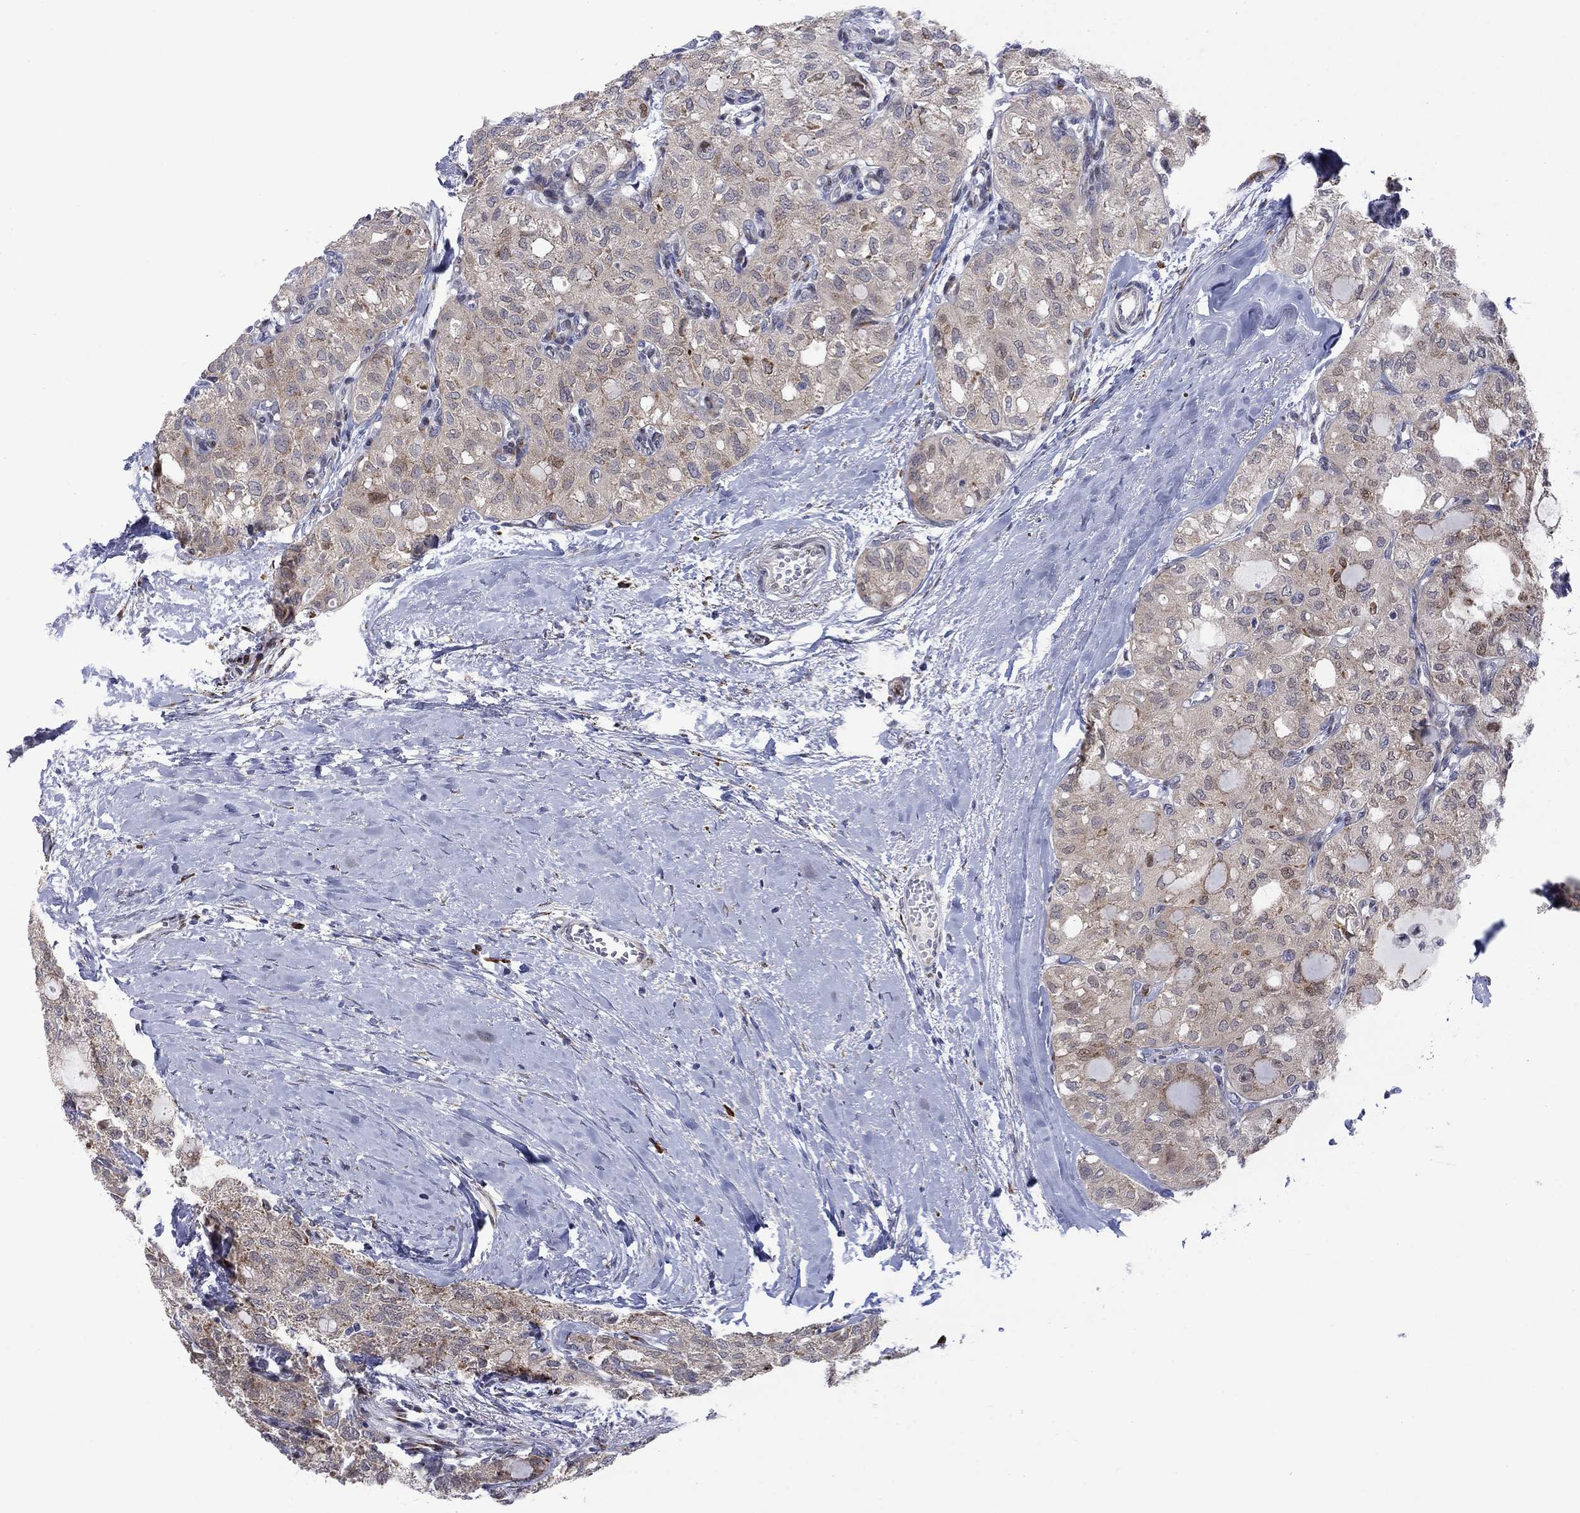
{"staining": {"intensity": "negative", "quantity": "none", "location": "none"}, "tissue": "thyroid cancer", "cell_type": "Tumor cells", "image_type": "cancer", "snomed": [{"axis": "morphology", "description": "Follicular adenoma carcinoma, NOS"}, {"axis": "topography", "description": "Thyroid gland"}], "caption": "This is an immunohistochemistry image of human thyroid cancer (follicular adenoma carcinoma). There is no expression in tumor cells.", "gene": "TTC21B", "patient": {"sex": "male", "age": 75}}